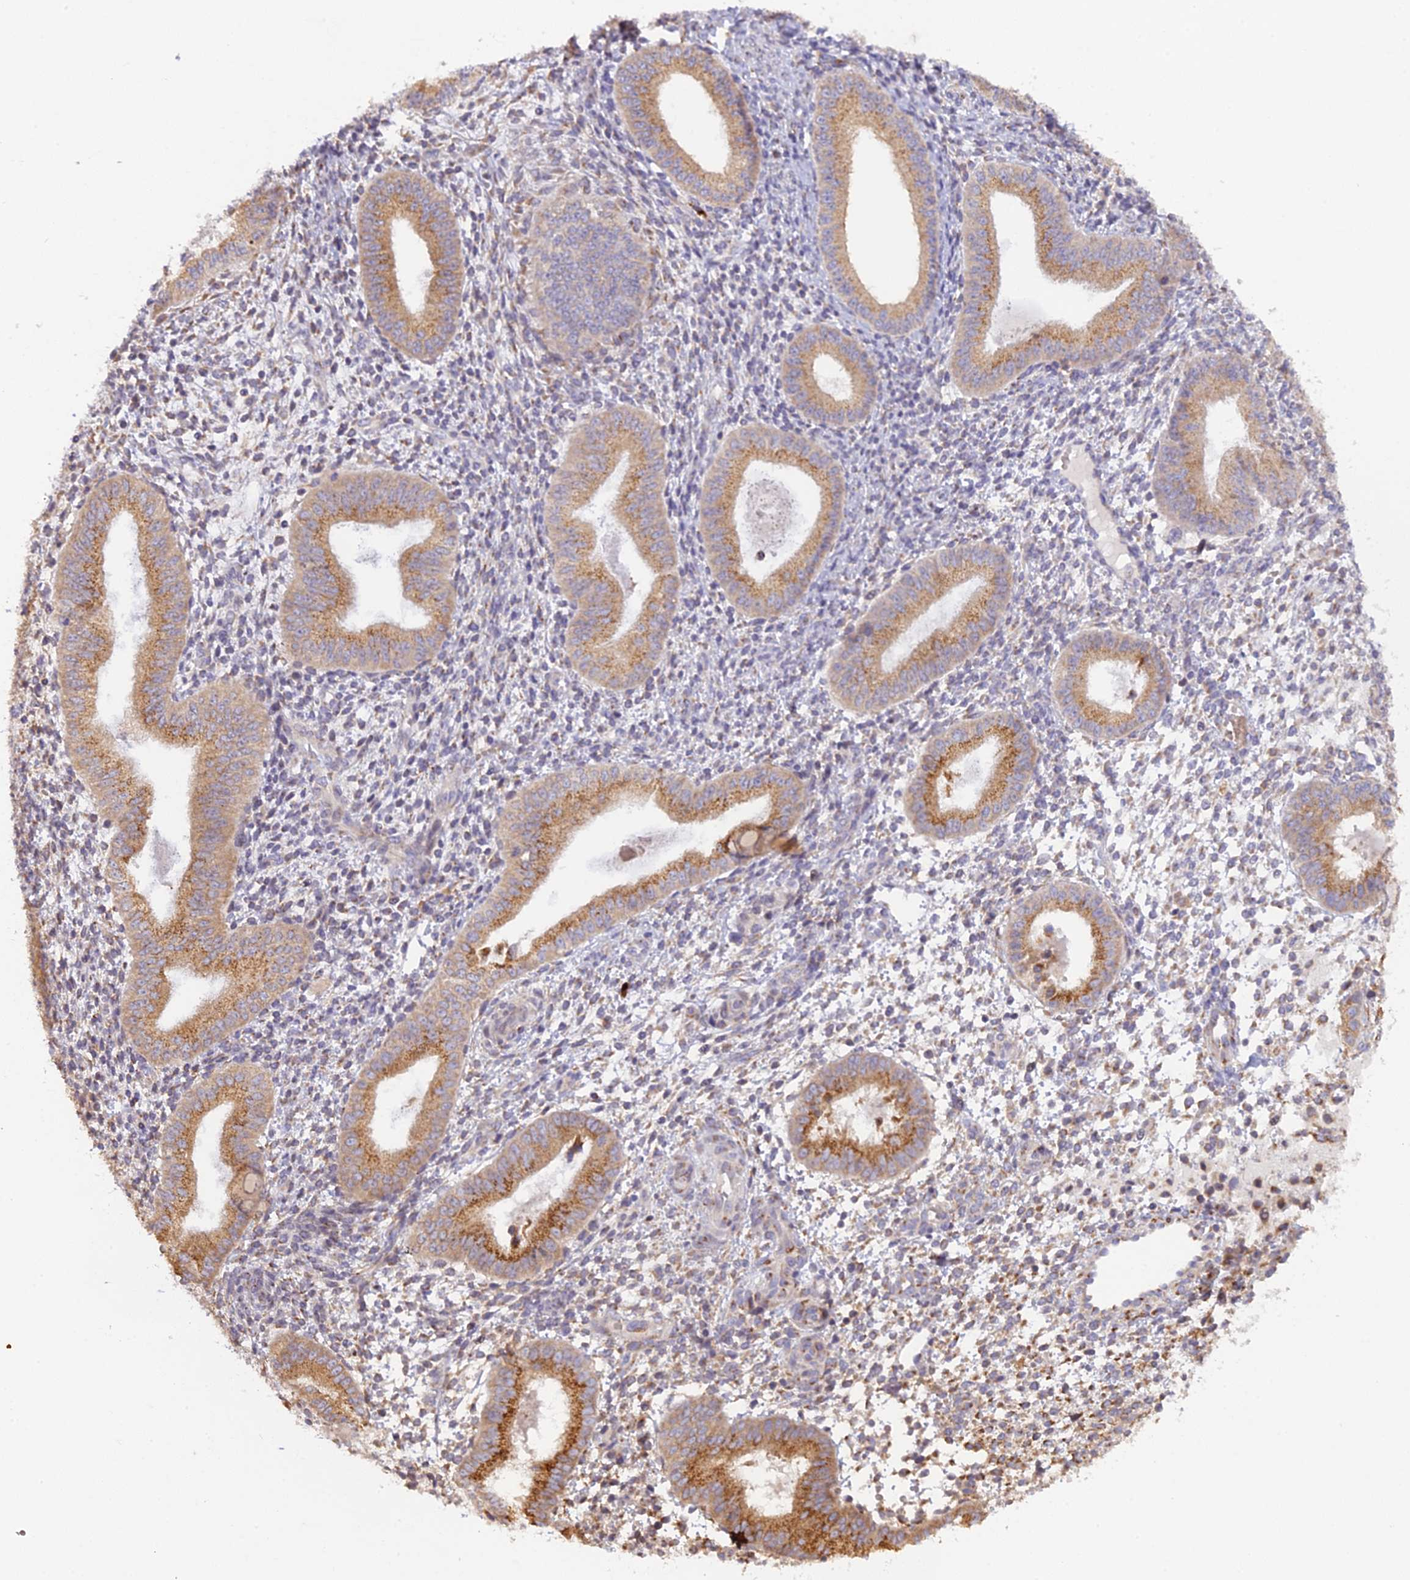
{"staining": {"intensity": "moderate", "quantity": "<25%", "location": "cytoplasmic/membranous"}, "tissue": "endometrium", "cell_type": "Cells in endometrial stroma", "image_type": "normal", "snomed": [{"axis": "morphology", "description": "Normal tissue, NOS"}, {"axis": "topography", "description": "Endometrium"}], "caption": "Protein analysis of normal endometrium displays moderate cytoplasmic/membranous staining in approximately <25% of cells in endometrial stroma.", "gene": "SNX17", "patient": {"sex": "female", "age": 49}}